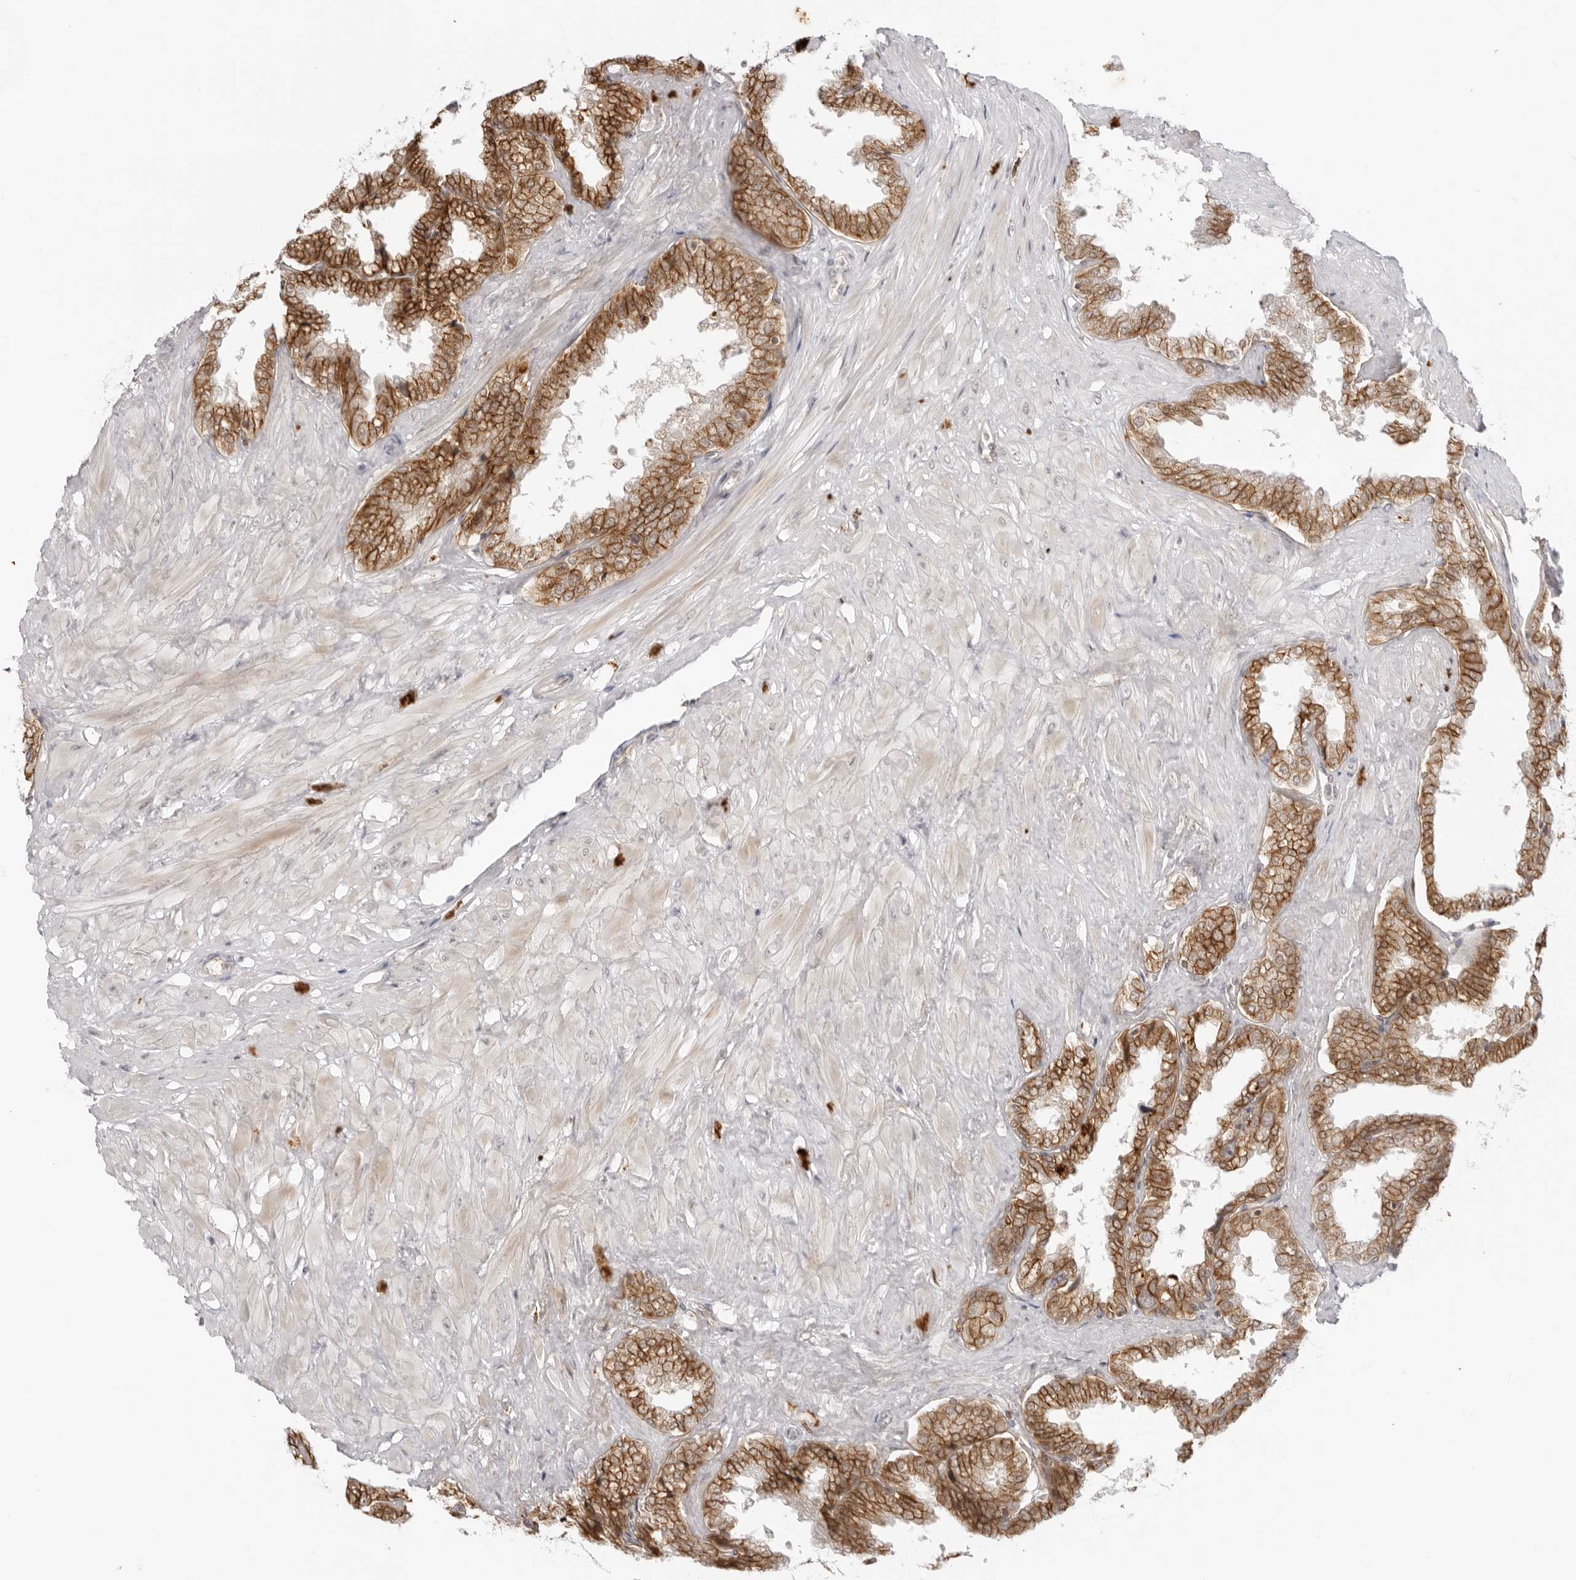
{"staining": {"intensity": "strong", "quantity": ">75%", "location": "cytoplasmic/membranous"}, "tissue": "seminal vesicle", "cell_type": "Glandular cells", "image_type": "normal", "snomed": [{"axis": "morphology", "description": "Normal tissue, NOS"}, {"axis": "topography", "description": "Seminal veicle"}], "caption": "IHC micrograph of unremarkable seminal vesicle: seminal vesicle stained using immunohistochemistry (IHC) shows high levels of strong protein expression localized specifically in the cytoplasmic/membranous of glandular cells, appearing as a cytoplasmic/membranous brown color.", "gene": "TRAPPC3", "patient": {"sex": "male", "age": 46}}